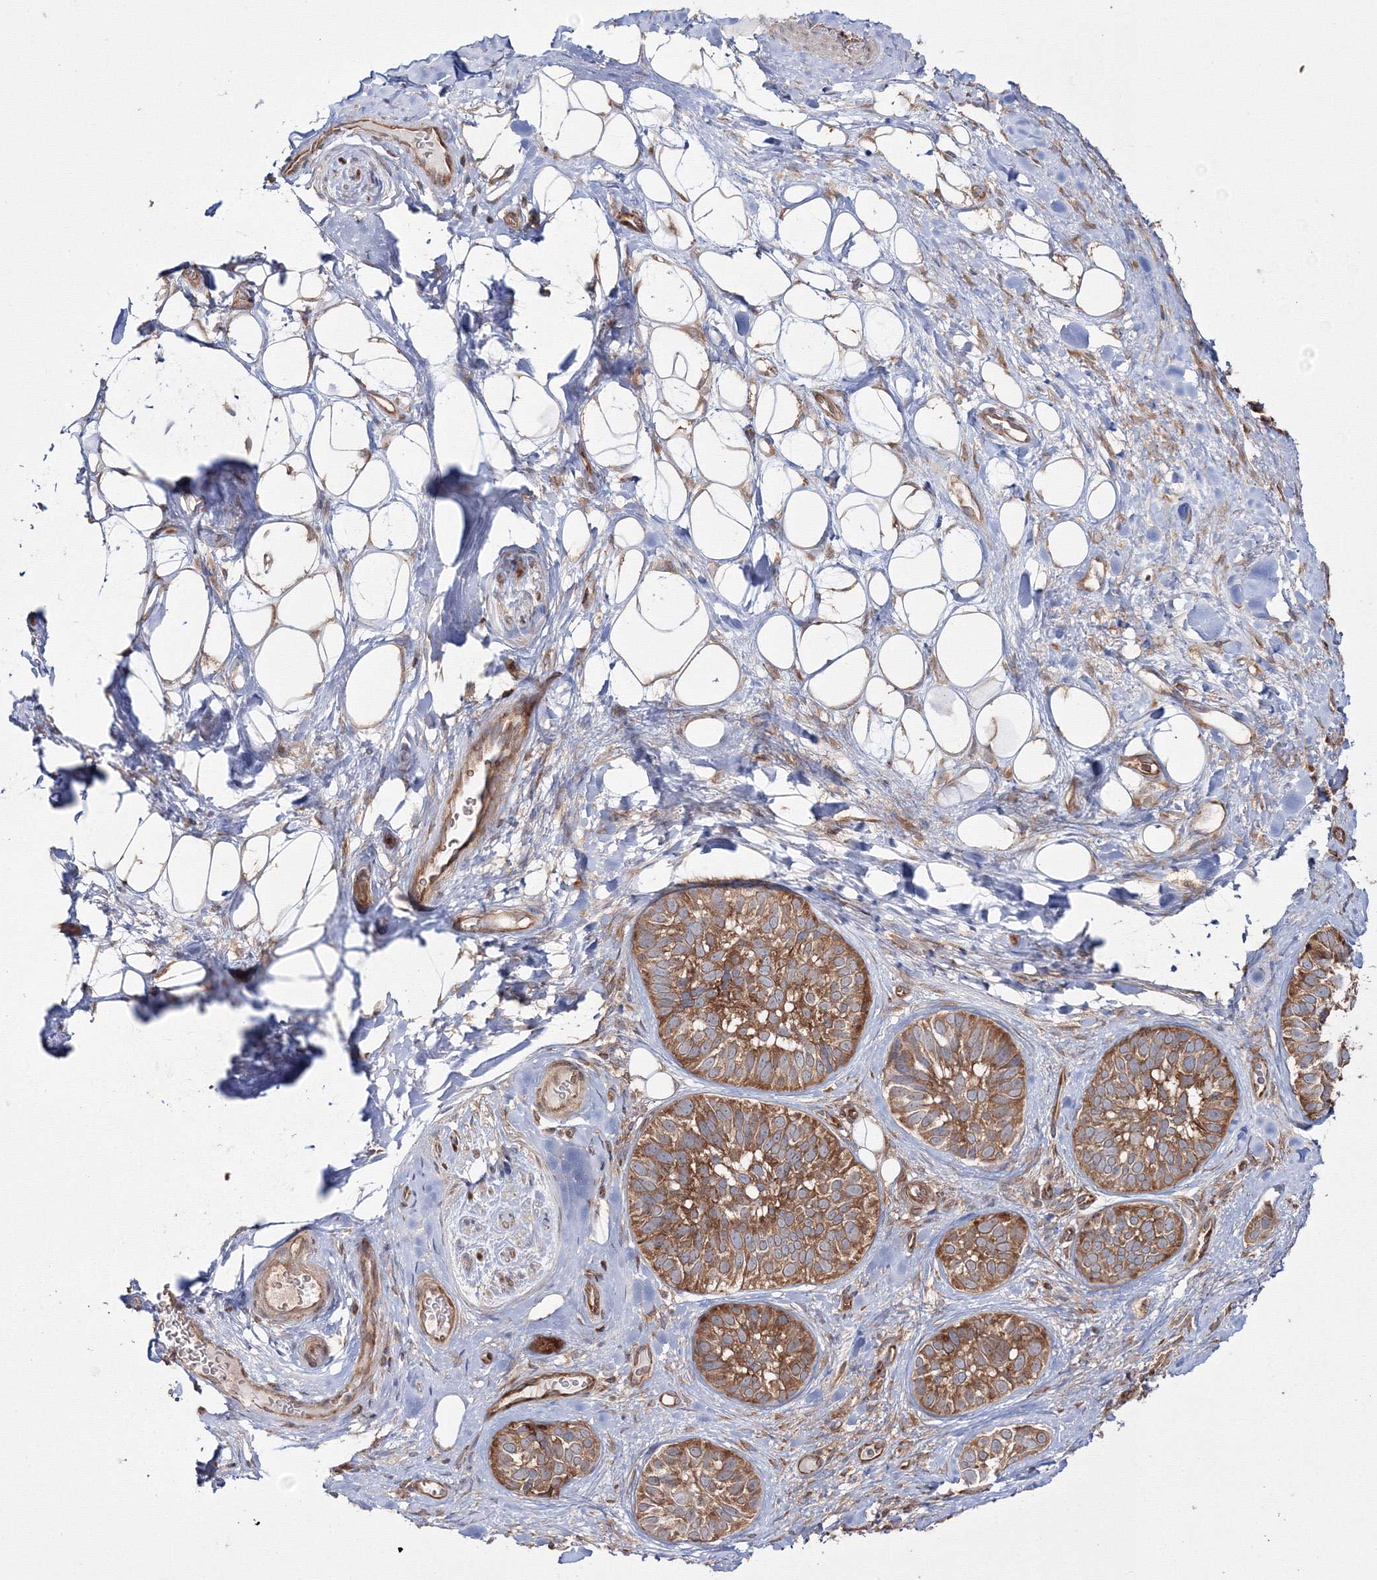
{"staining": {"intensity": "moderate", "quantity": ">75%", "location": "cytoplasmic/membranous"}, "tissue": "skin cancer", "cell_type": "Tumor cells", "image_type": "cancer", "snomed": [{"axis": "morphology", "description": "Basal cell carcinoma"}, {"axis": "topography", "description": "Skin"}], "caption": "About >75% of tumor cells in skin cancer show moderate cytoplasmic/membranous protein expression as visualized by brown immunohistochemical staining.", "gene": "HARS1", "patient": {"sex": "male", "age": 62}}